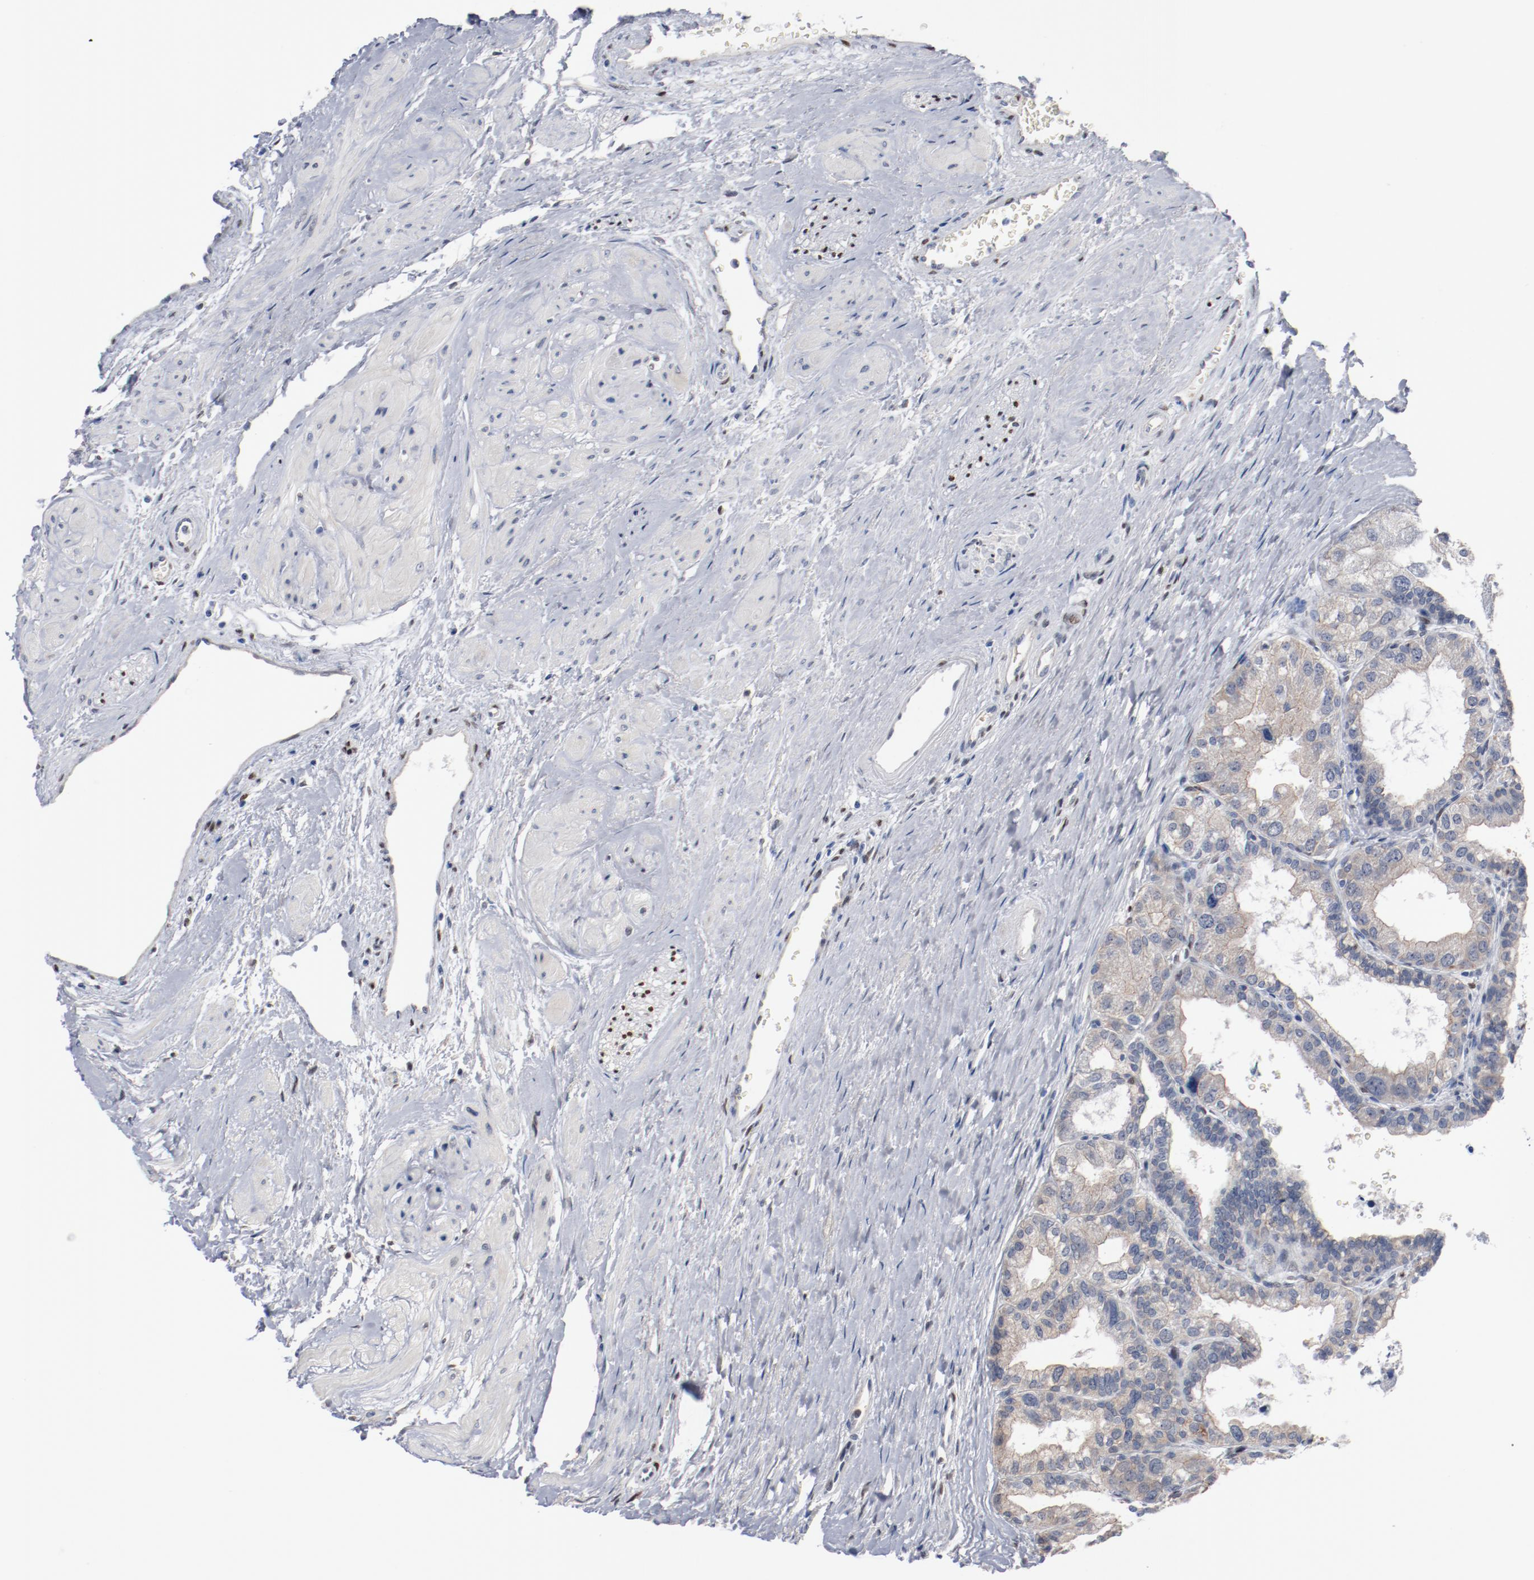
{"staining": {"intensity": "negative", "quantity": "none", "location": "none"}, "tissue": "prostate", "cell_type": "Glandular cells", "image_type": "normal", "snomed": [{"axis": "morphology", "description": "Normal tissue, NOS"}, {"axis": "topography", "description": "Prostate"}], "caption": "IHC image of benign prostate: prostate stained with DAB (3,3'-diaminobenzidine) shows no significant protein staining in glandular cells. (DAB (3,3'-diaminobenzidine) immunohistochemistry visualized using brightfield microscopy, high magnification).", "gene": "ZEB2", "patient": {"sex": "male", "age": 60}}